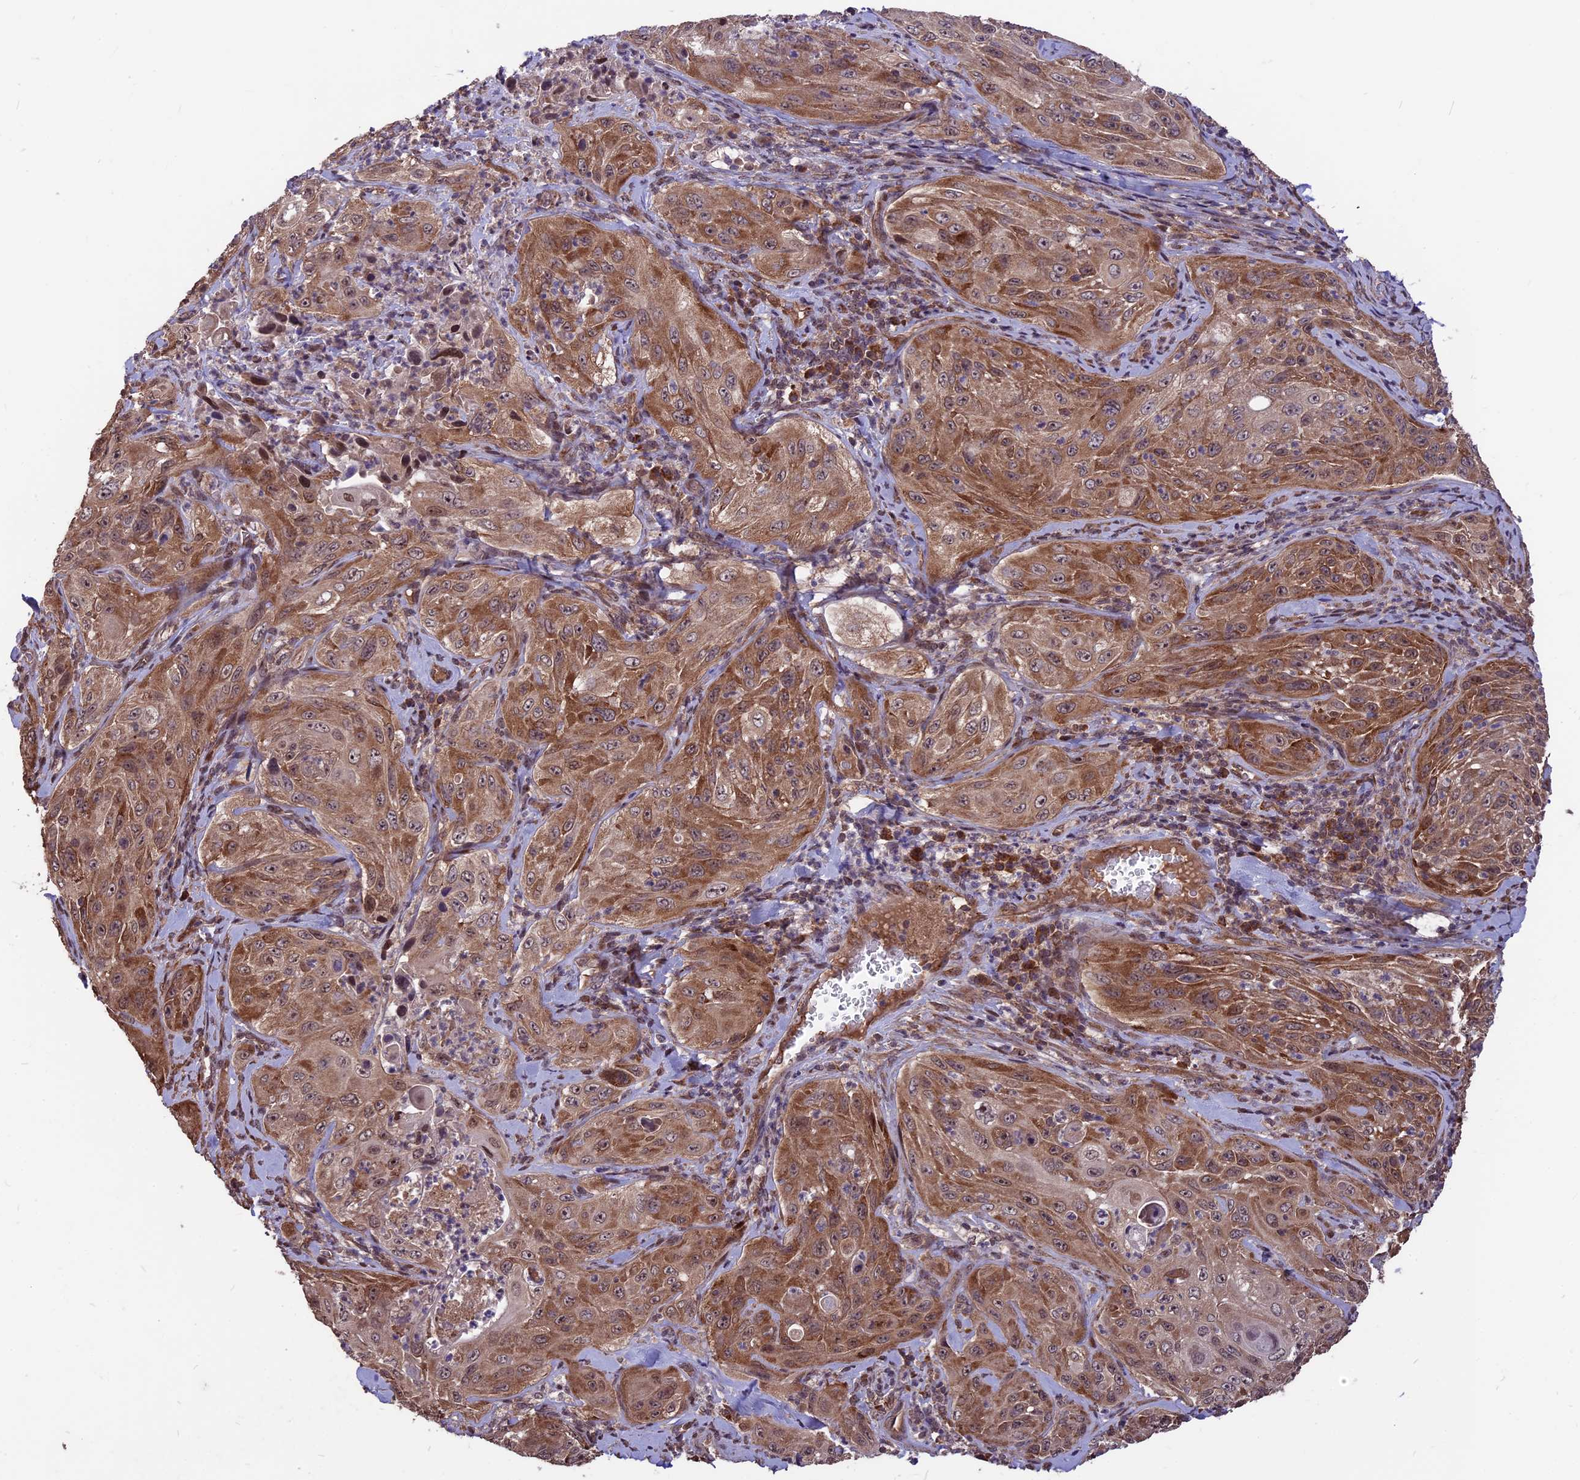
{"staining": {"intensity": "moderate", "quantity": ">75%", "location": "cytoplasmic/membranous,nuclear"}, "tissue": "cervical cancer", "cell_type": "Tumor cells", "image_type": "cancer", "snomed": [{"axis": "morphology", "description": "Squamous cell carcinoma, NOS"}, {"axis": "topography", "description": "Cervix"}], "caption": "A histopathology image of cervical cancer stained for a protein displays moderate cytoplasmic/membranous and nuclear brown staining in tumor cells.", "gene": "ZNF598", "patient": {"sex": "female", "age": 42}}